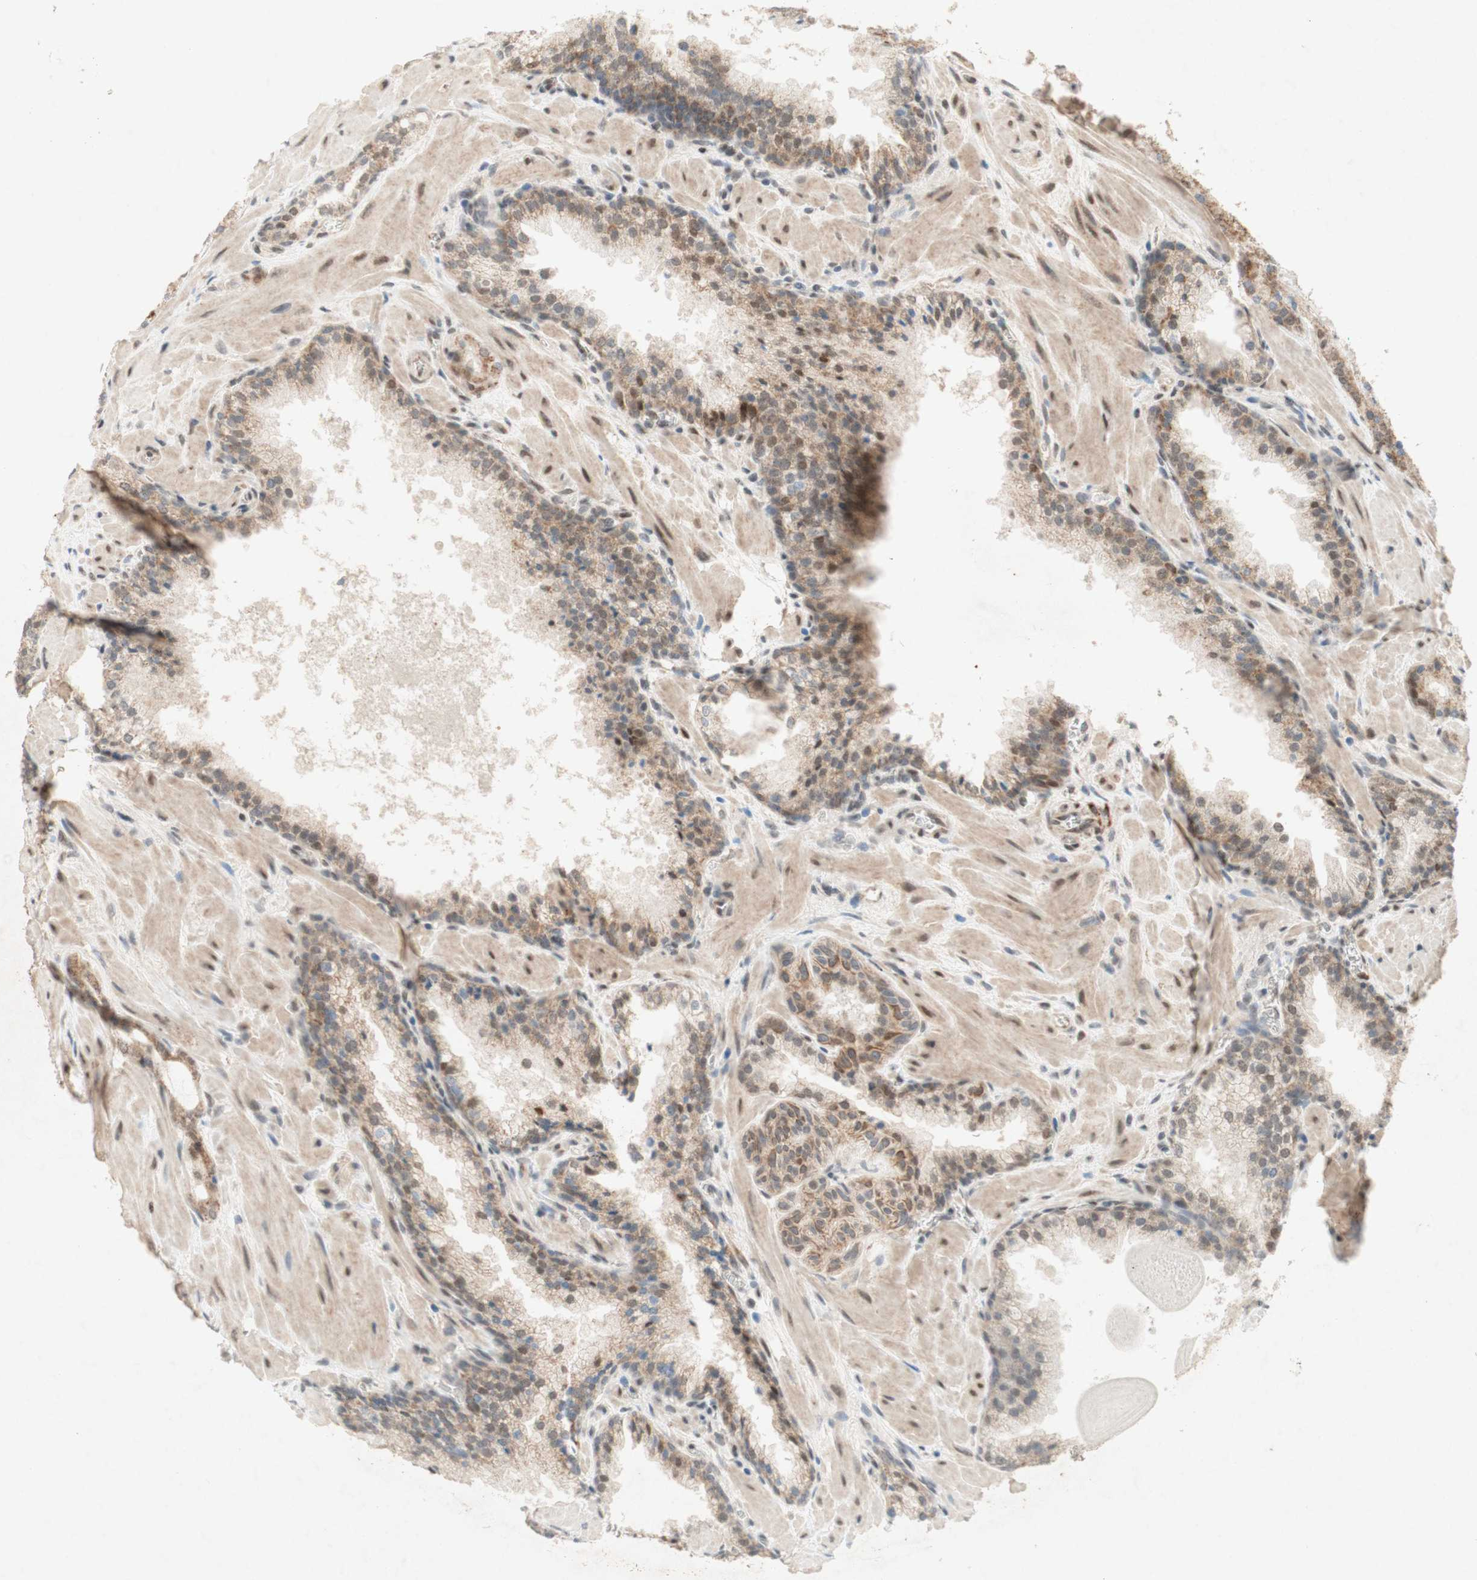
{"staining": {"intensity": "weak", "quantity": ">75%", "location": "cytoplasmic/membranous"}, "tissue": "prostate cancer", "cell_type": "Tumor cells", "image_type": "cancer", "snomed": [{"axis": "morphology", "description": "Adenocarcinoma, Low grade"}, {"axis": "topography", "description": "Prostate"}], "caption": "High-magnification brightfield microscopy of prostate cancer stained with DAB (brown) and counterstained with hematoxylin (blue). tumor cells exhibit weak cytoplasmic/membranous staining is seen in approximately>75% of cells.", "gene": "DNMT3A", "patient": {"sex": "male", "age": 63}}